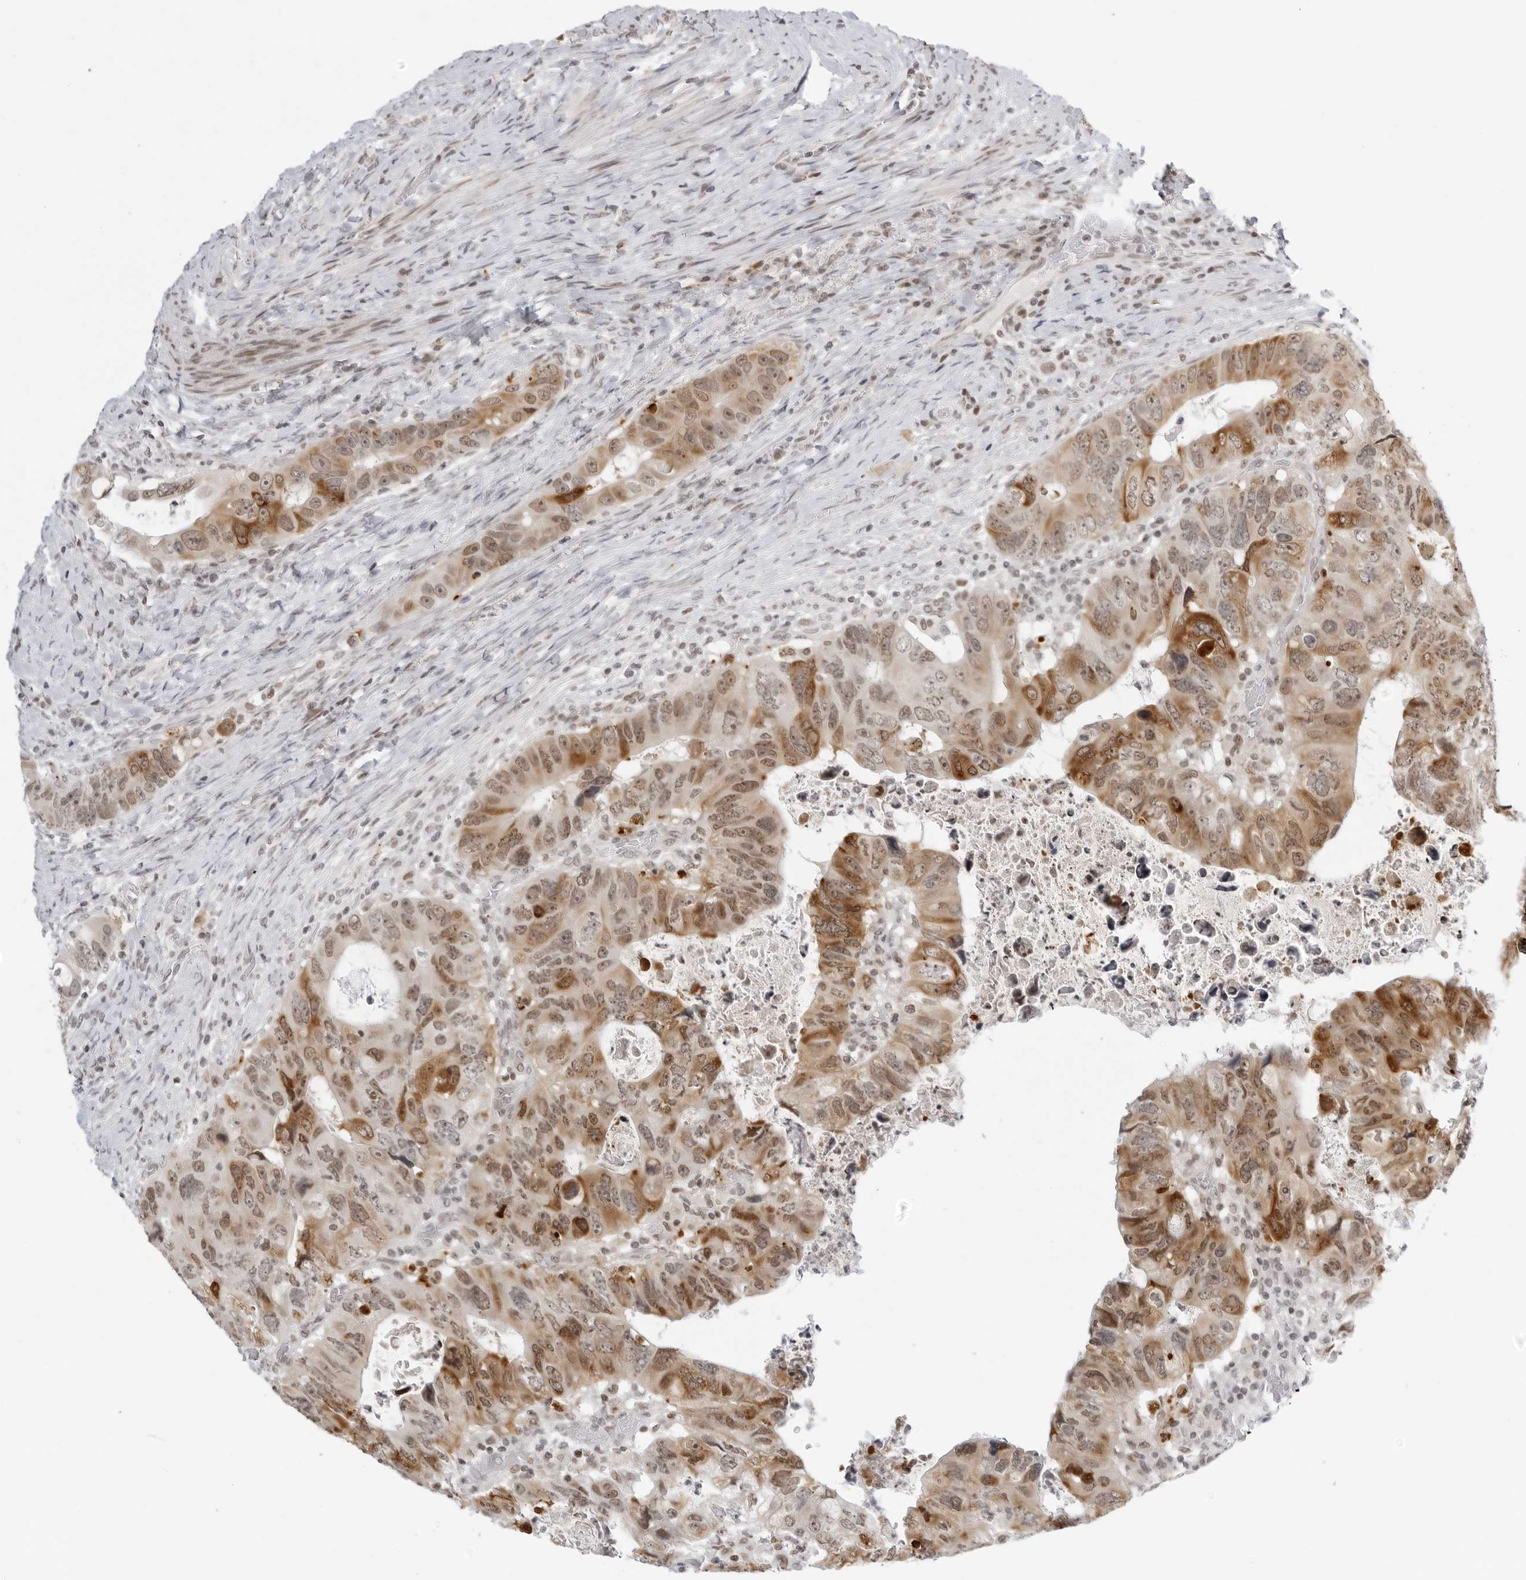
{"staining": {"intensity": "moderate", "quantity": ">75%", "location": "cytoplasmic/membranous,nuclear"}, "tissue": "colorectal cancer", "cell_type": "Tumor cells", "image_type": "cancer", "snomed": [{"axis": "morphology", "description": "Adenocarcinoma, NOS"}, {"axis": "topography", "description": "Rectum"}], "caption": "Immunohistochemistry (IHC) micrograph of neoplastic tissue: human adenocarcinoma (colorectal) stained using immunohistochemistry displays medium levels of moderate protein expression localized specifically in the cytoplasmic/membranous and nuclear of tumor cells, appearing as a cytoplasmic/membranous and nuclear brown color.", "gene": "MSH6", "patient": {"sex": "male", "age": 59}}